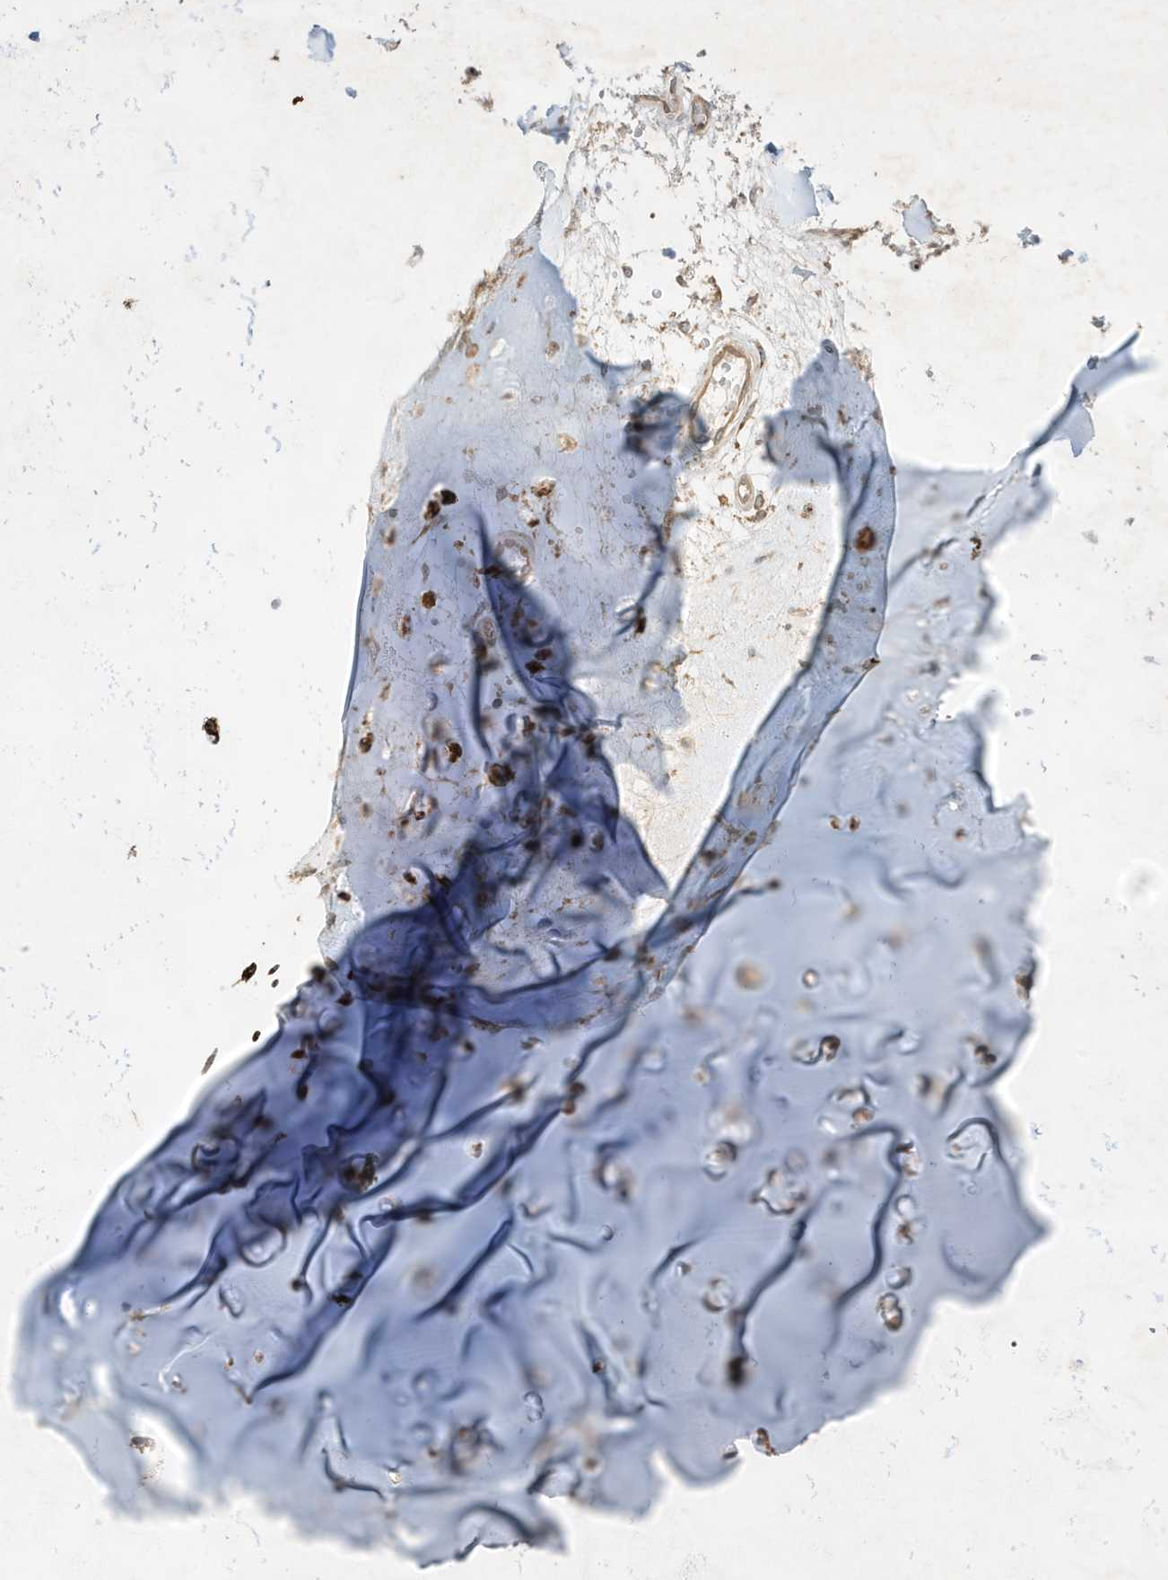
{"staining": {"intensity": "weak", "quantity": ">75%", "location": "cytoplasmic/membranous"}, "tissue": "adipose tissue", "cell_type": "Adipocytes", "image_type": "normal", "snomed": [{"axis": "morphology", "description": "Normal tissue, NOS"}, {"axis": "morphology", "description": "Basal cell carcinoma"}, {"axis": "topography", "description": "Cartilage tissue"}, {"axis": "topography", "description": "Nasopharynx"}, {"axis": "topography", "description": "Oral tissue"}], "caption": "Protein positivity by immunohistochemistry reveals weak cytoplasmic/membranous expression in about >75% of adipocytes in benign adipose tissue. (Stains: DAB (3,3'-diaminobenzidine) in brown, nuclei in blue, Microscopy: brightfield microscopy at high magnification).", "gene": "IFT57", "patient": {"sex": "female", "age": 77}}